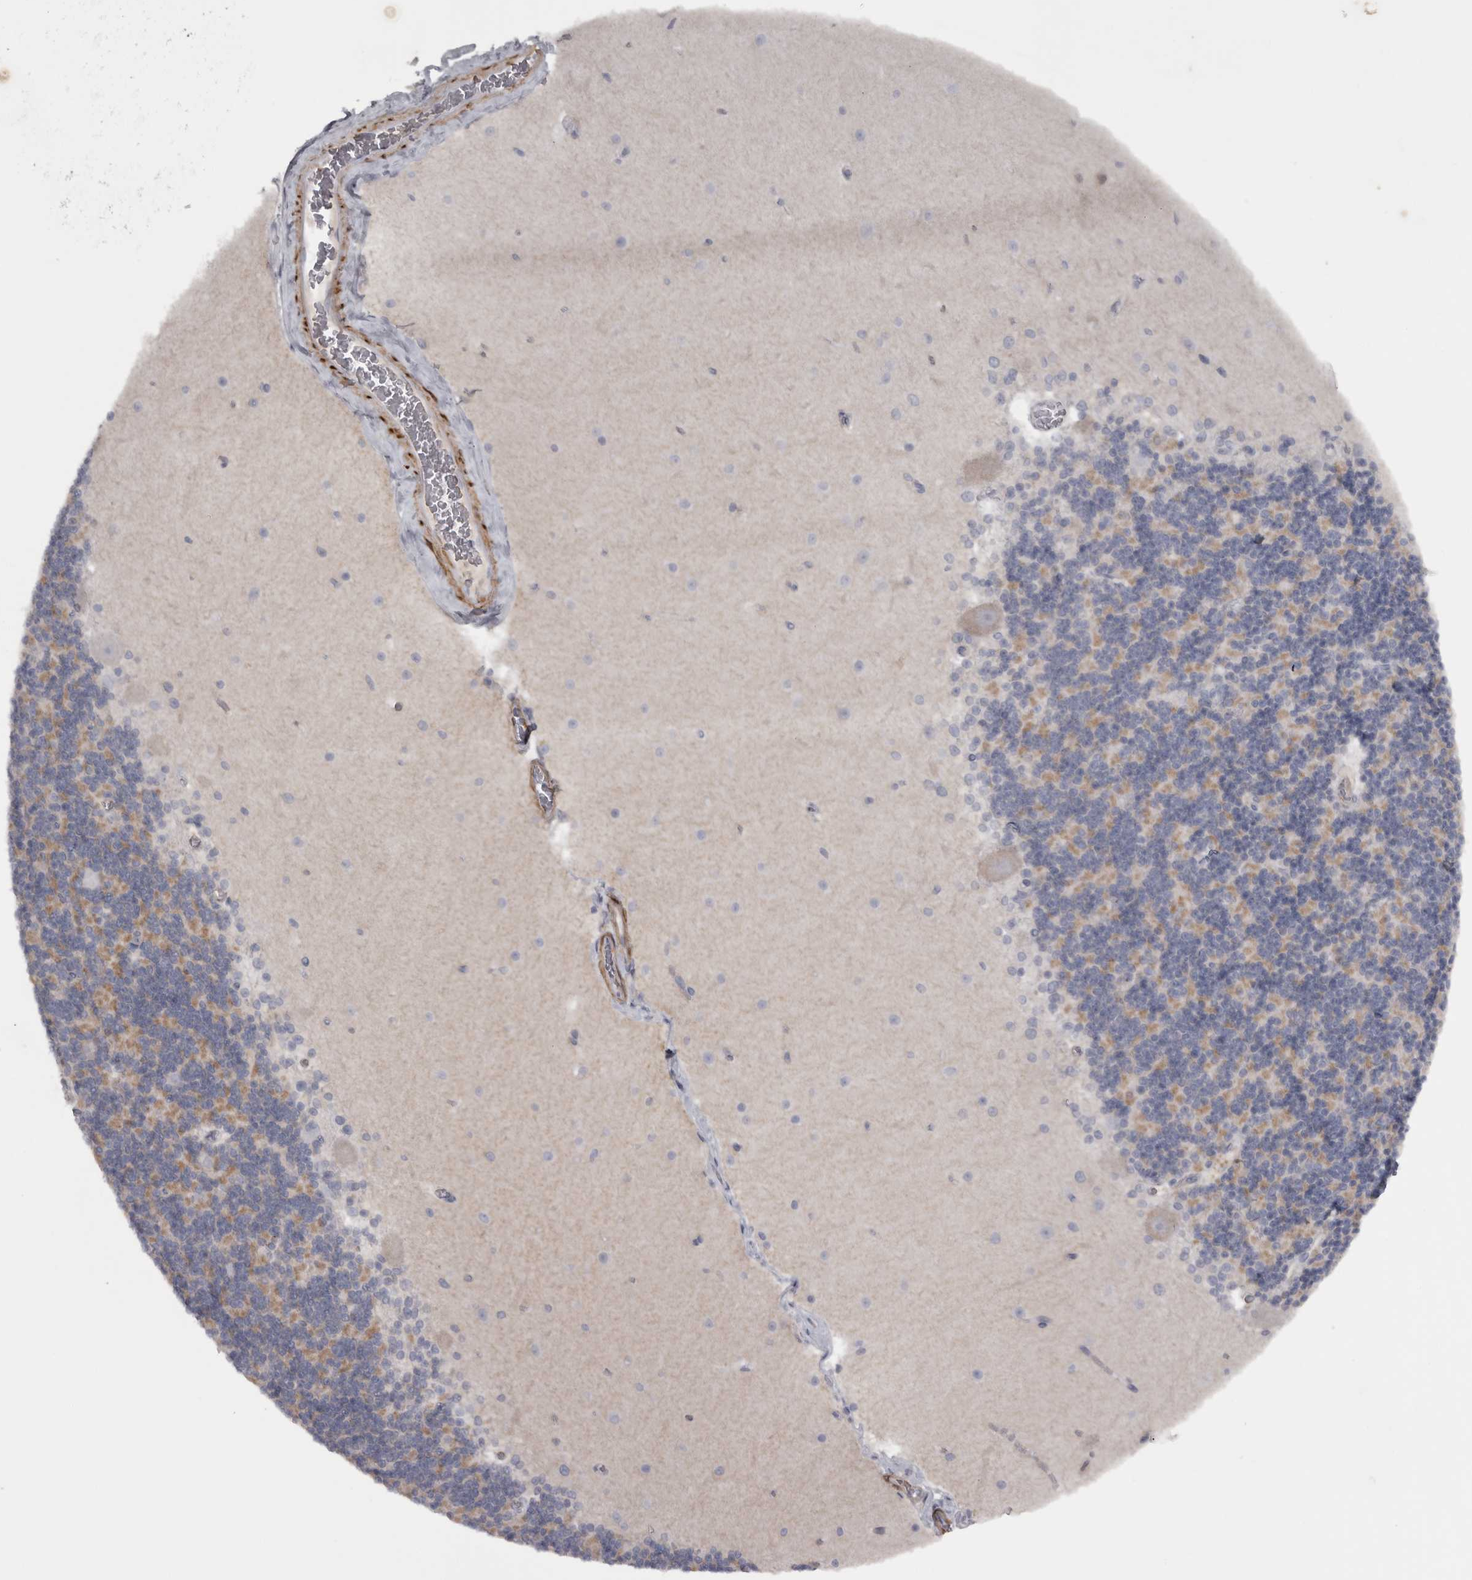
{"staining": {"intensity": "negative", "quantity": "none", "location": "none"}, "tissue": "cerebellum", "cell_type": "Cells in granular layer", "image_type": "normal", "snomed": [{"axis": "morphology", "description": "Normal tissue, NOS"}, {"axis": "topography", "description": "Cerebellum"}], "caption": "The immunohistochemistry micrograph has no significant staining in cells in granular layer of cerebellum. Brightfield microscopy of immunohistochemistry (IHC) stained with DAB (3,3'-diaminobenzidine) (brown) and hematoxylin (blue), captured at high magnification.", "gene": "PPP1R12B", "patient": {"sex": "female", "age": 19}}